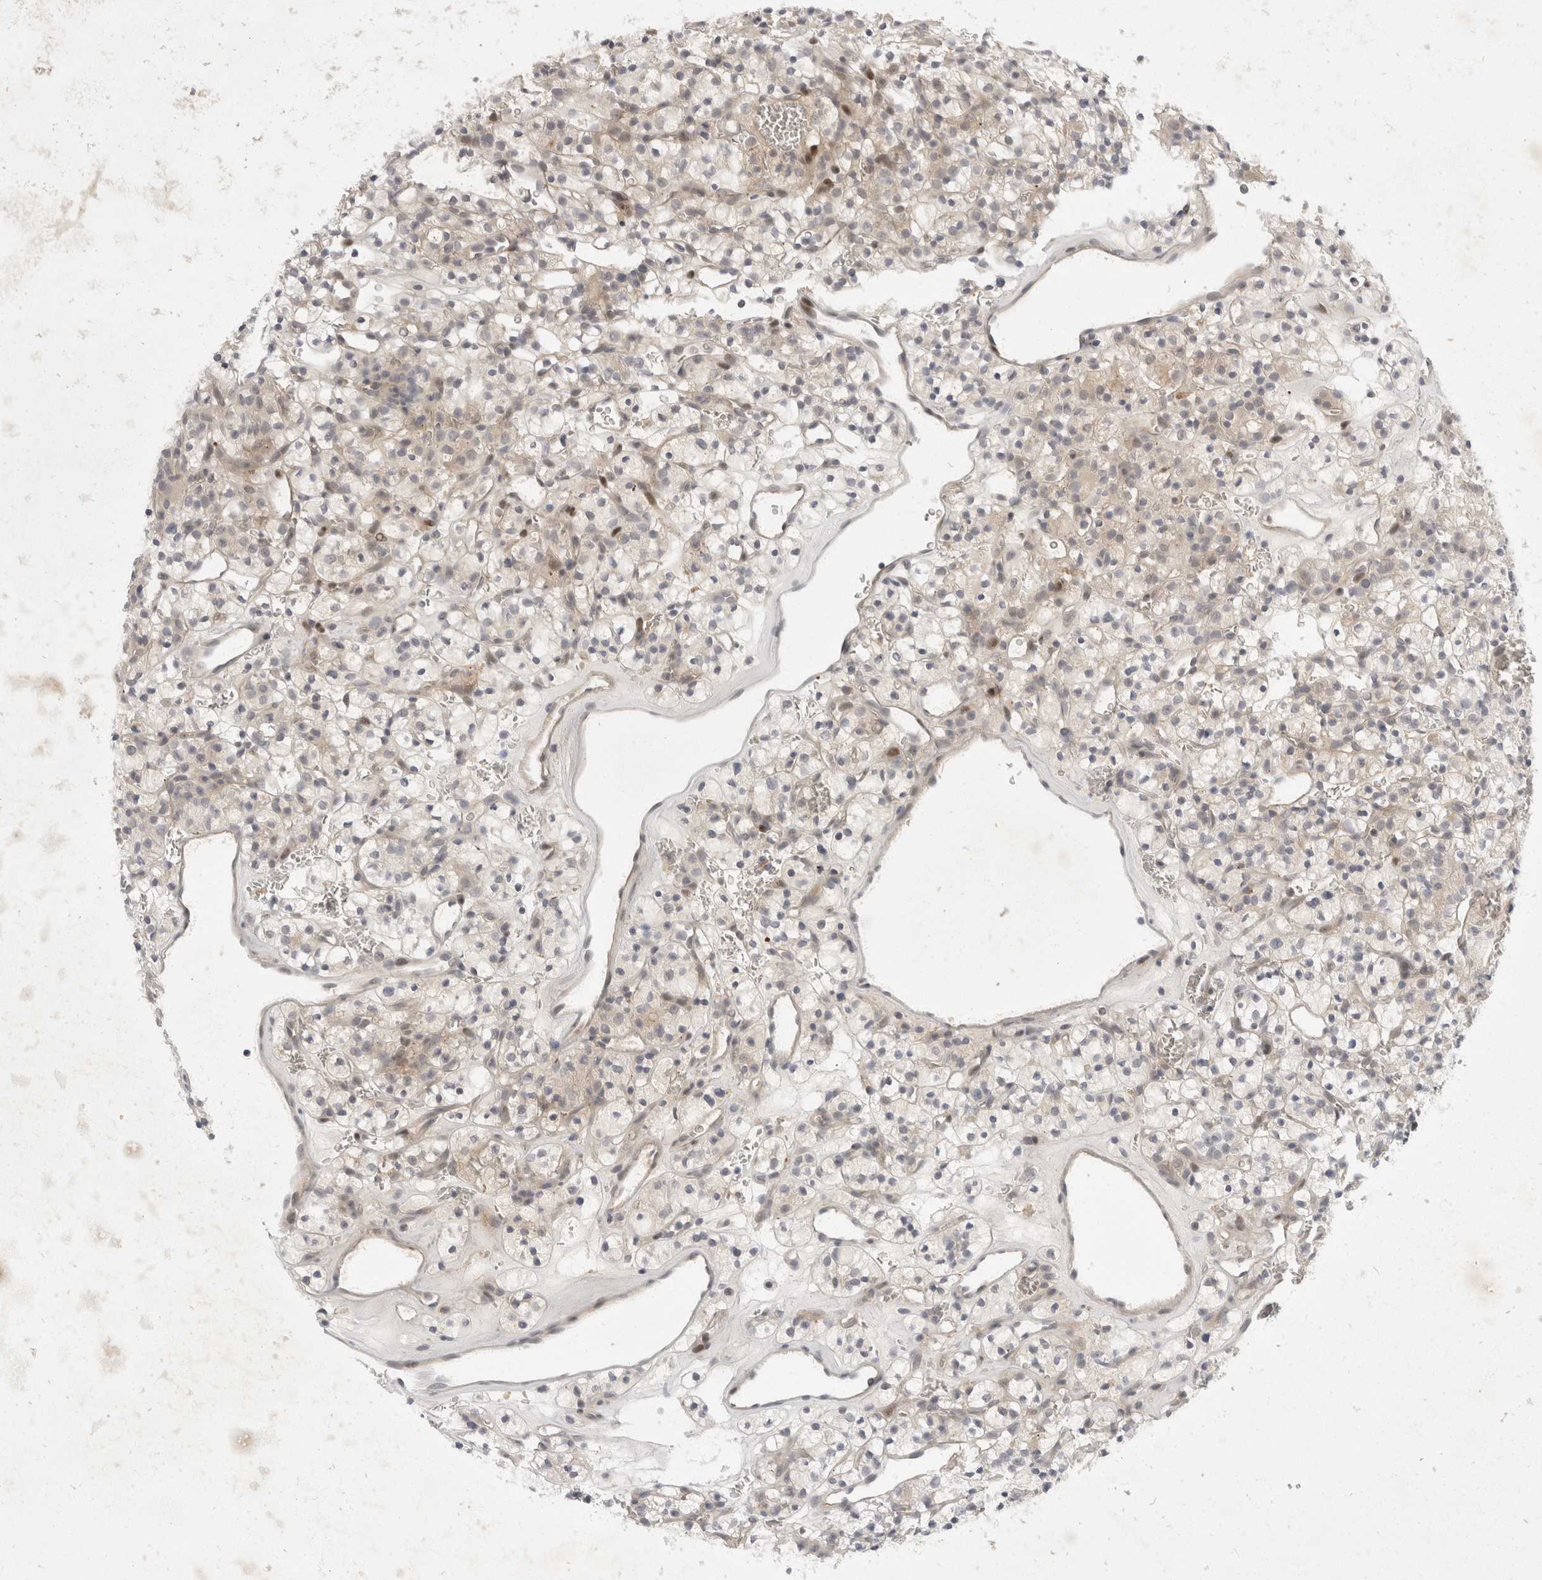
{"staining": {"intensity": "weak", "quantity": "<25%", "location": "cytoplasmic/membranous,nuclear"}, "tissue": "renal cancer", "cell_type": "Tumor cells", "image_type": "cancer", "snomed": [{"axis": "morphology", "description": "Adenocarcinoma, NOS"}, {"axis": "topography", "description": "Kidney"}], "caption": "Histopathology image shows no protein staining in tumor cells of renal cancer (adenocarcinoma) tissue. (Stains: DAB immunohistochemistry (IHC) with hematoxylin counter stain, Microscopy: brightfield microscopy at high magnification).", "gene": "TOM1L2", "patient": {"sex": "female", "age": 57}}